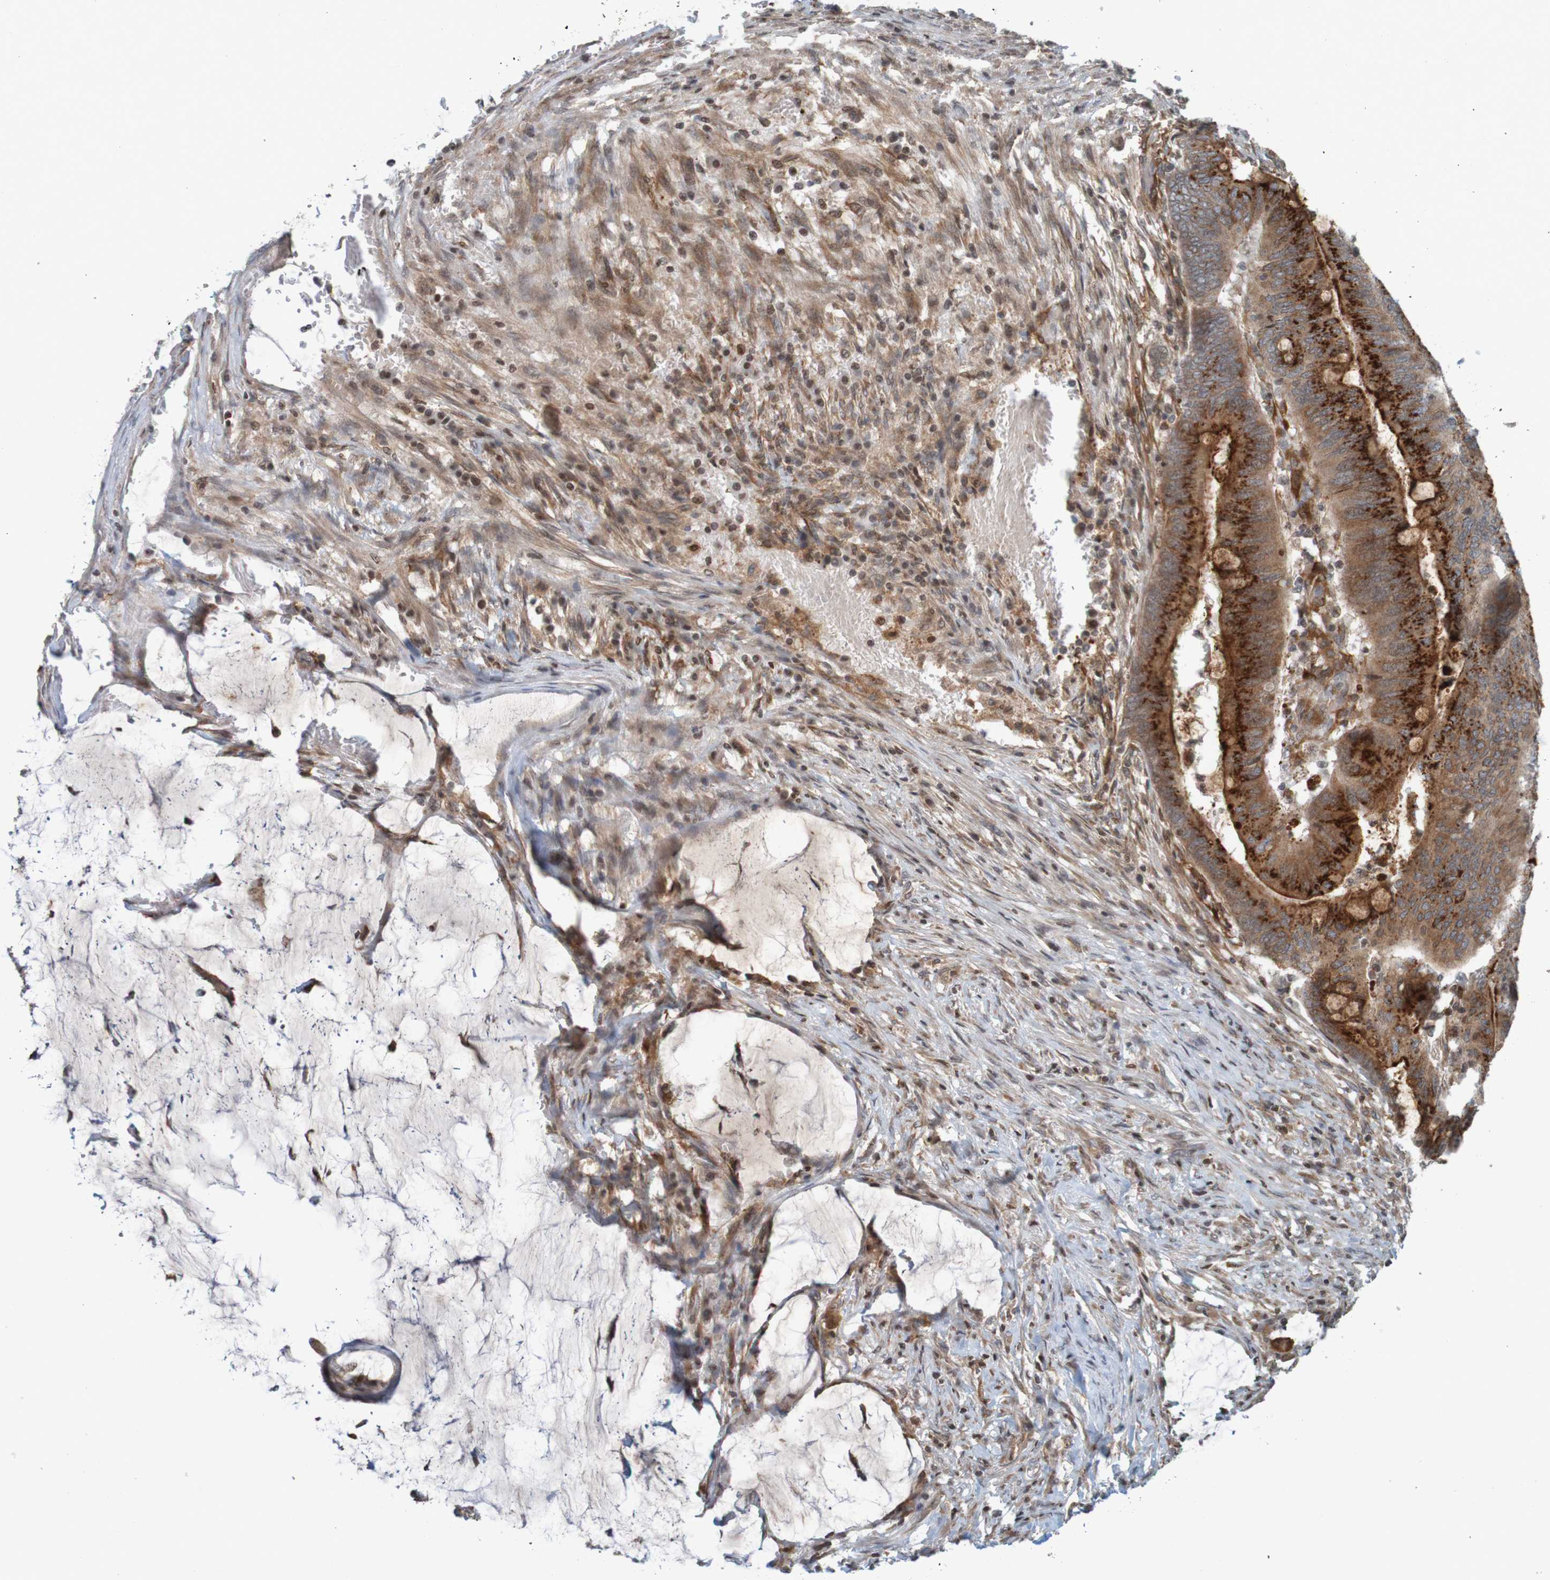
{"staining": {"intensity": "strong", "quantity": ">75%", "location": "cytoplasmic/membranous"}, "tissue": "colorectal cancer", "cell_type": "Tumor cells", "image_type": "cancer", "snomed": [{"axis": "morphology", "description": "Normal tissue, NOS"}, {"axis": "morphology", "description": "Adenocarcinoma, NOS"}, {"axis": "topography", "description": "Rectum"}, {"axis": "topography", "description": "Peripheral nerve tissue"}], "caption": "Immunohistochemical staining of human colorectal cancer shows strong cytoplasmic/membranous protein expression in approximately >75% of tumor cells.", "gene": "GUCY1A1", "patient": {"sex": "male", "age": 92}}